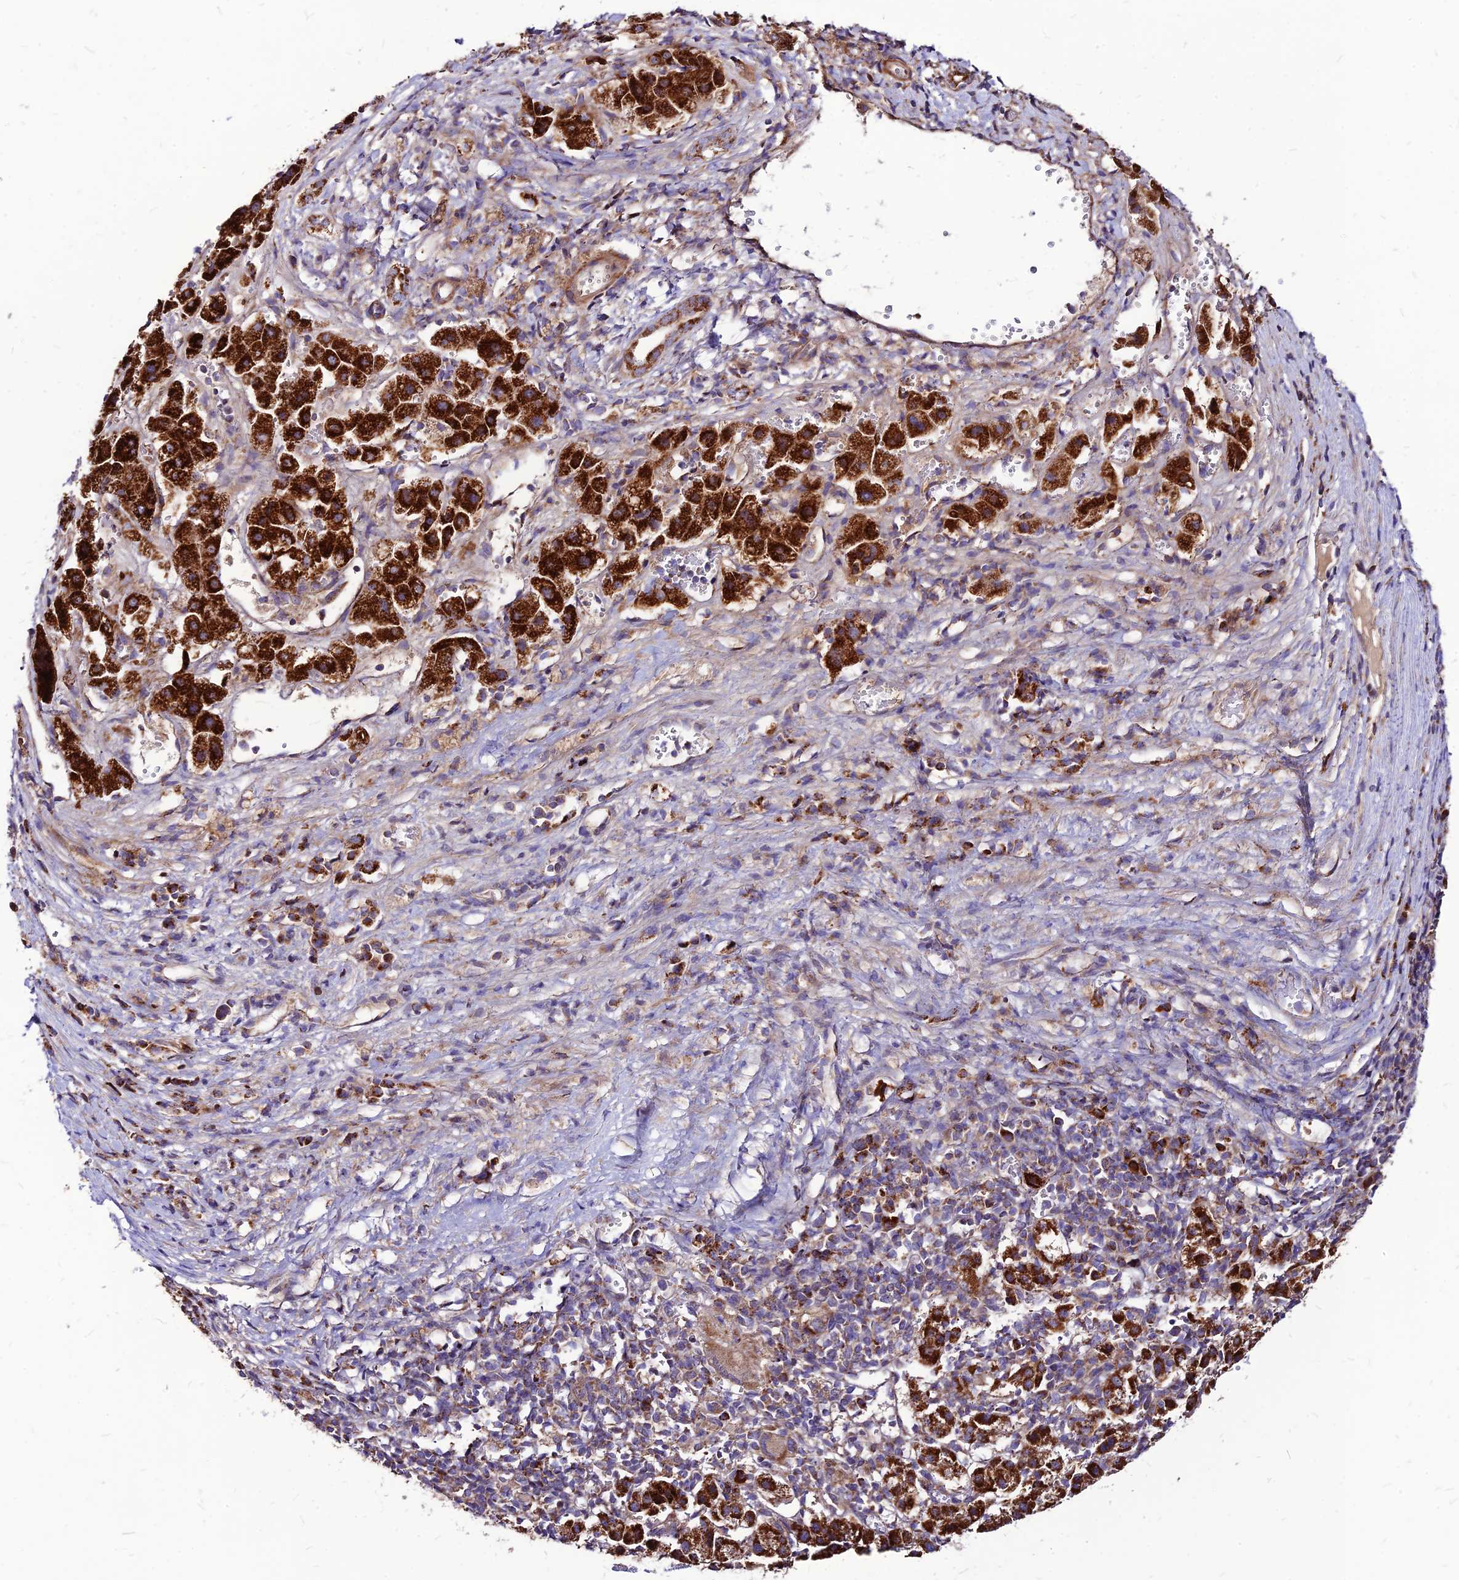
{"staining": {"intensity": "strong", "quantity": ">75%", "location": "cytoplasmic/membranous"}, "tissue": "liver cancer", "cell_type": "Tumor cells", "image_type": "cancer", "snomed": [{"axis": "morphology", "description": "Carcinoma, Hepatocellular, NOS"}, {"axis": "topography", "description": "Liver"}], "caption": "Protein staining shows strong cytoplasmic/membranous positivity in about >75% of tumor cells in liver cancer (hepatocellular carcinoma).", "gene": "ECI1", "patient": {"sex": "female", "age": 58}}